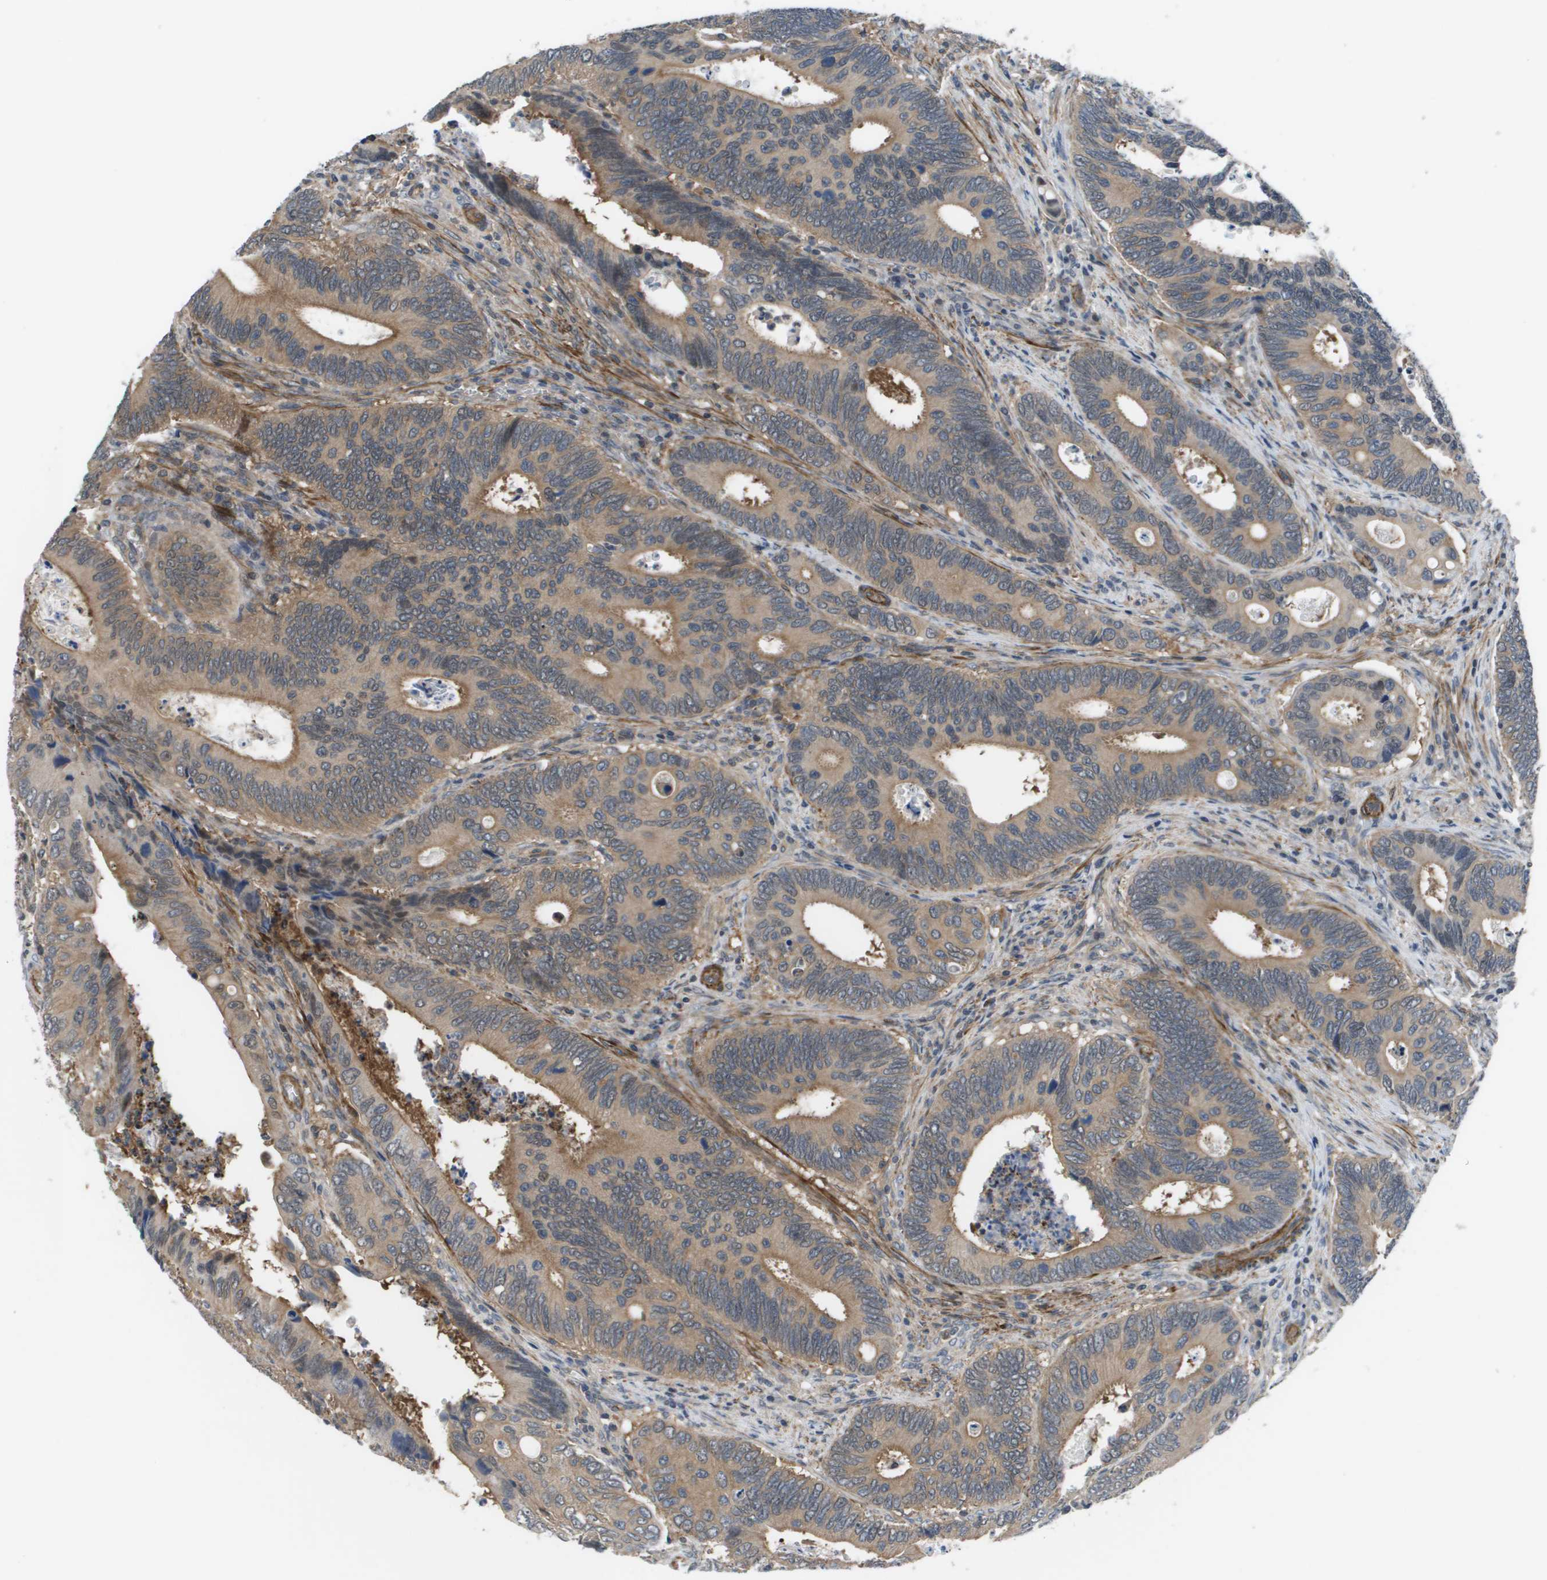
{"staining": {"intensity": "moderate", "quantity": "25%-75%", "location": "cytoplasmic/membranous"}, "tissue": "colorectal cancer", "cell_type": "Tumor cells", "image_type": "cancer", "snomed": [{"axis": "morphology", "description": "Inflammation, NOS"}, {"axis": "morphology", "description": "Adenocarcinoma, NOS"}, {"axis": "topography", "description": "Colon"}], "caption": "The micrograph shows staining of adenocarcinoma (colorectal), revealing moderate cytoplasmic/membranous protein expression (brown color) within tumor cells.", "gene": "ENPP5", "patient": {"sex": "male", "age": 72}}